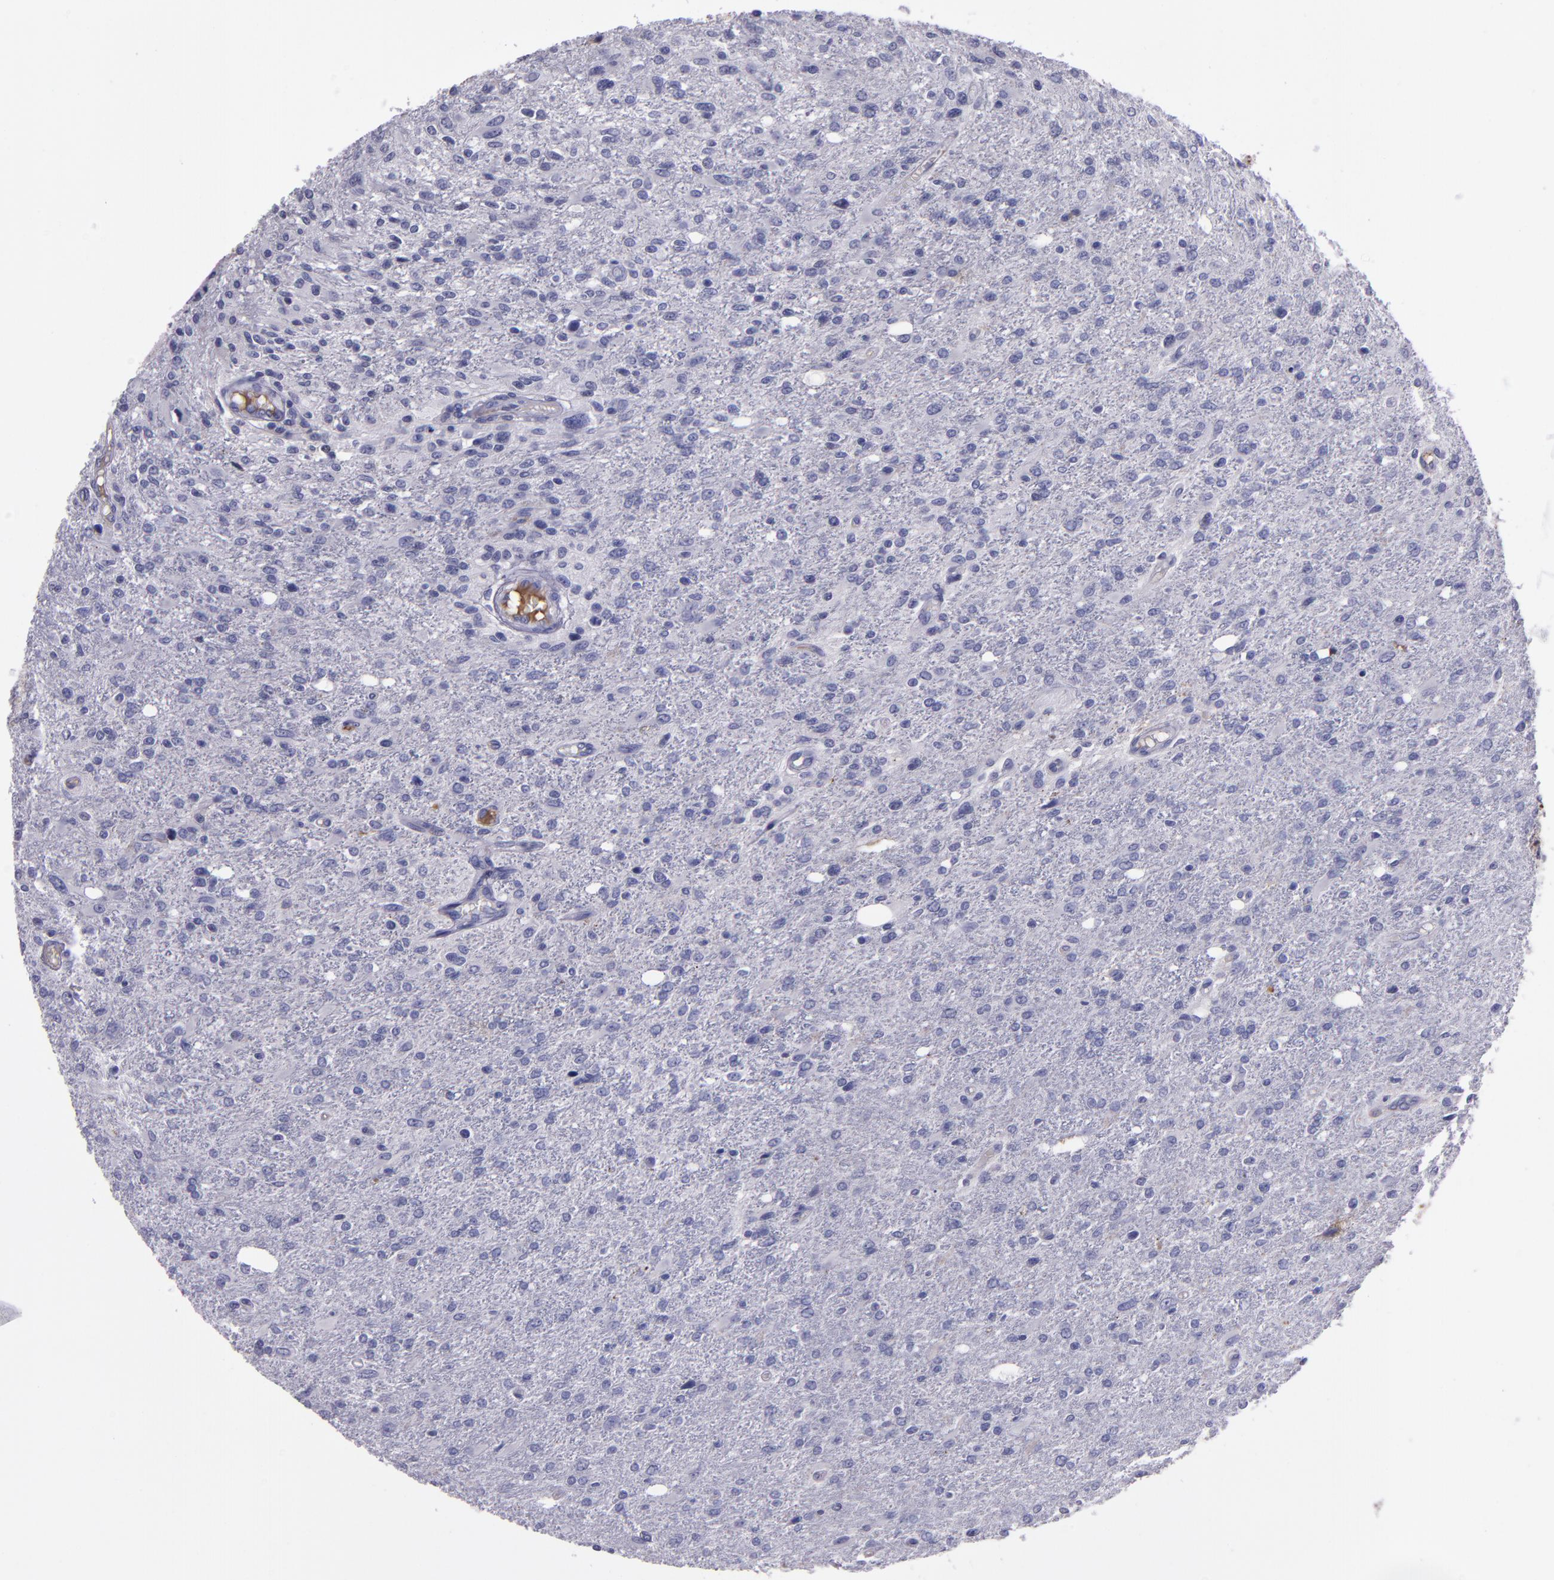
{"staining": {"intensity": "negative", "quantity": "none", "location": "none"}, "tissue": "glioma", "cell_type": "Tumor cells", "image_type": "cancer", "snomed": [{"axis": "morphology", "description": "Glioma, malignant, High grade"}, {"axis": "topography", "description": "Cerebral cortex"}], "caption": "Immunohistochemical staining of high-grade glioma (malignant) reveals no significant staining in tumor cells. (Brightfield microscopy of DAB immunohistochemistry (IHC) at high magnification).", "gene": "APOH", "patient": {"sex": "male", "age": 76}}